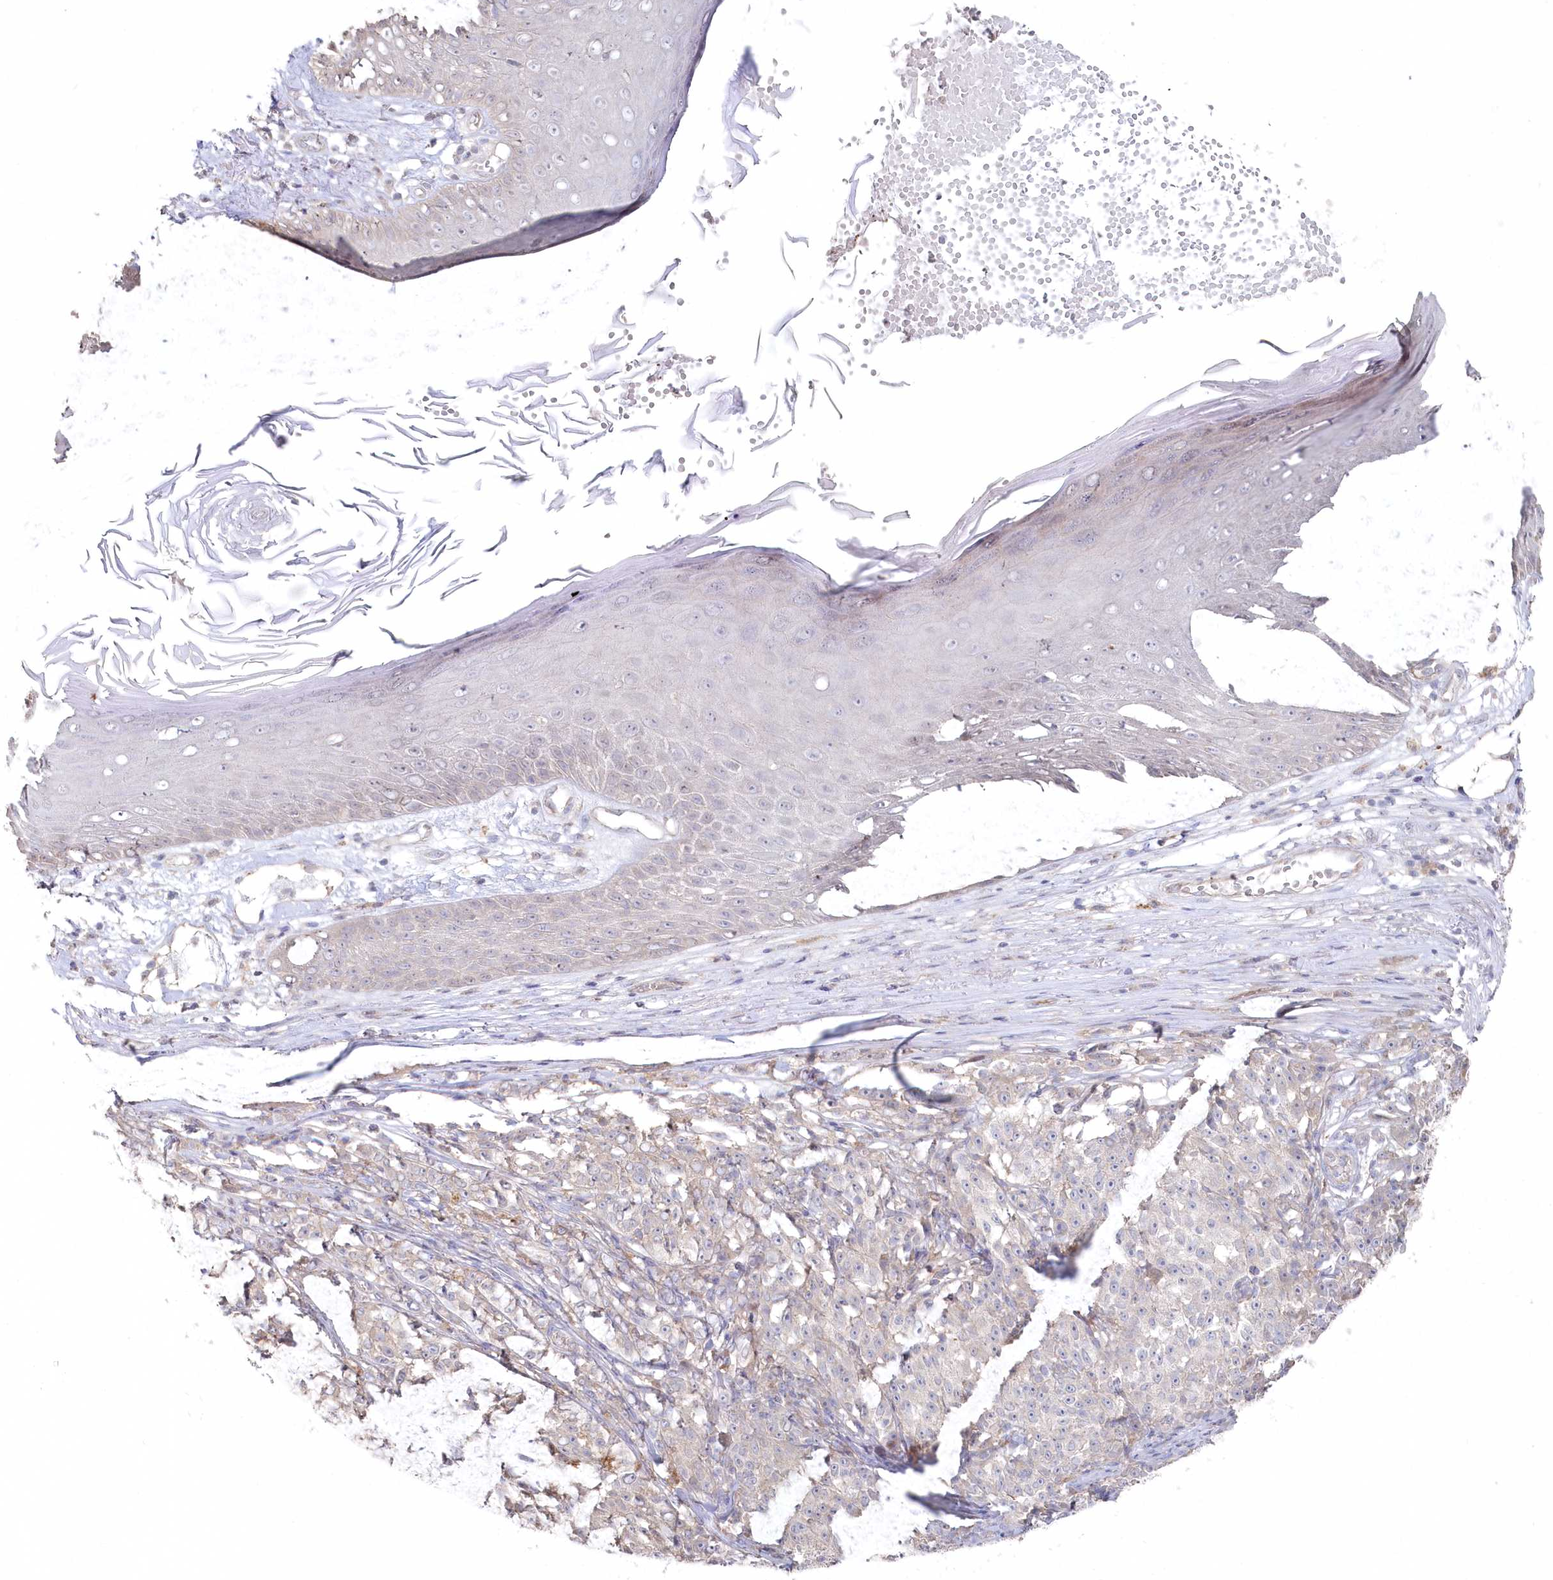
{"staining": {"intensity": "negative", "quantity": "none", "location": "none"}, "tissue": "melanoma", "cell_type": "Tumor cells", "image_type": "cancer", "snomed": [{"axis": "morphology", "description": "Malignant melanoma, NOS"}, {"axis": "topography", "description": "Skin"}], "caption": "Image shows no protein expression in tumor cells of malignant melanoma tissue.", "gene": "TGFBRAP1", "patient": {"sex": "female", "age": 82}}